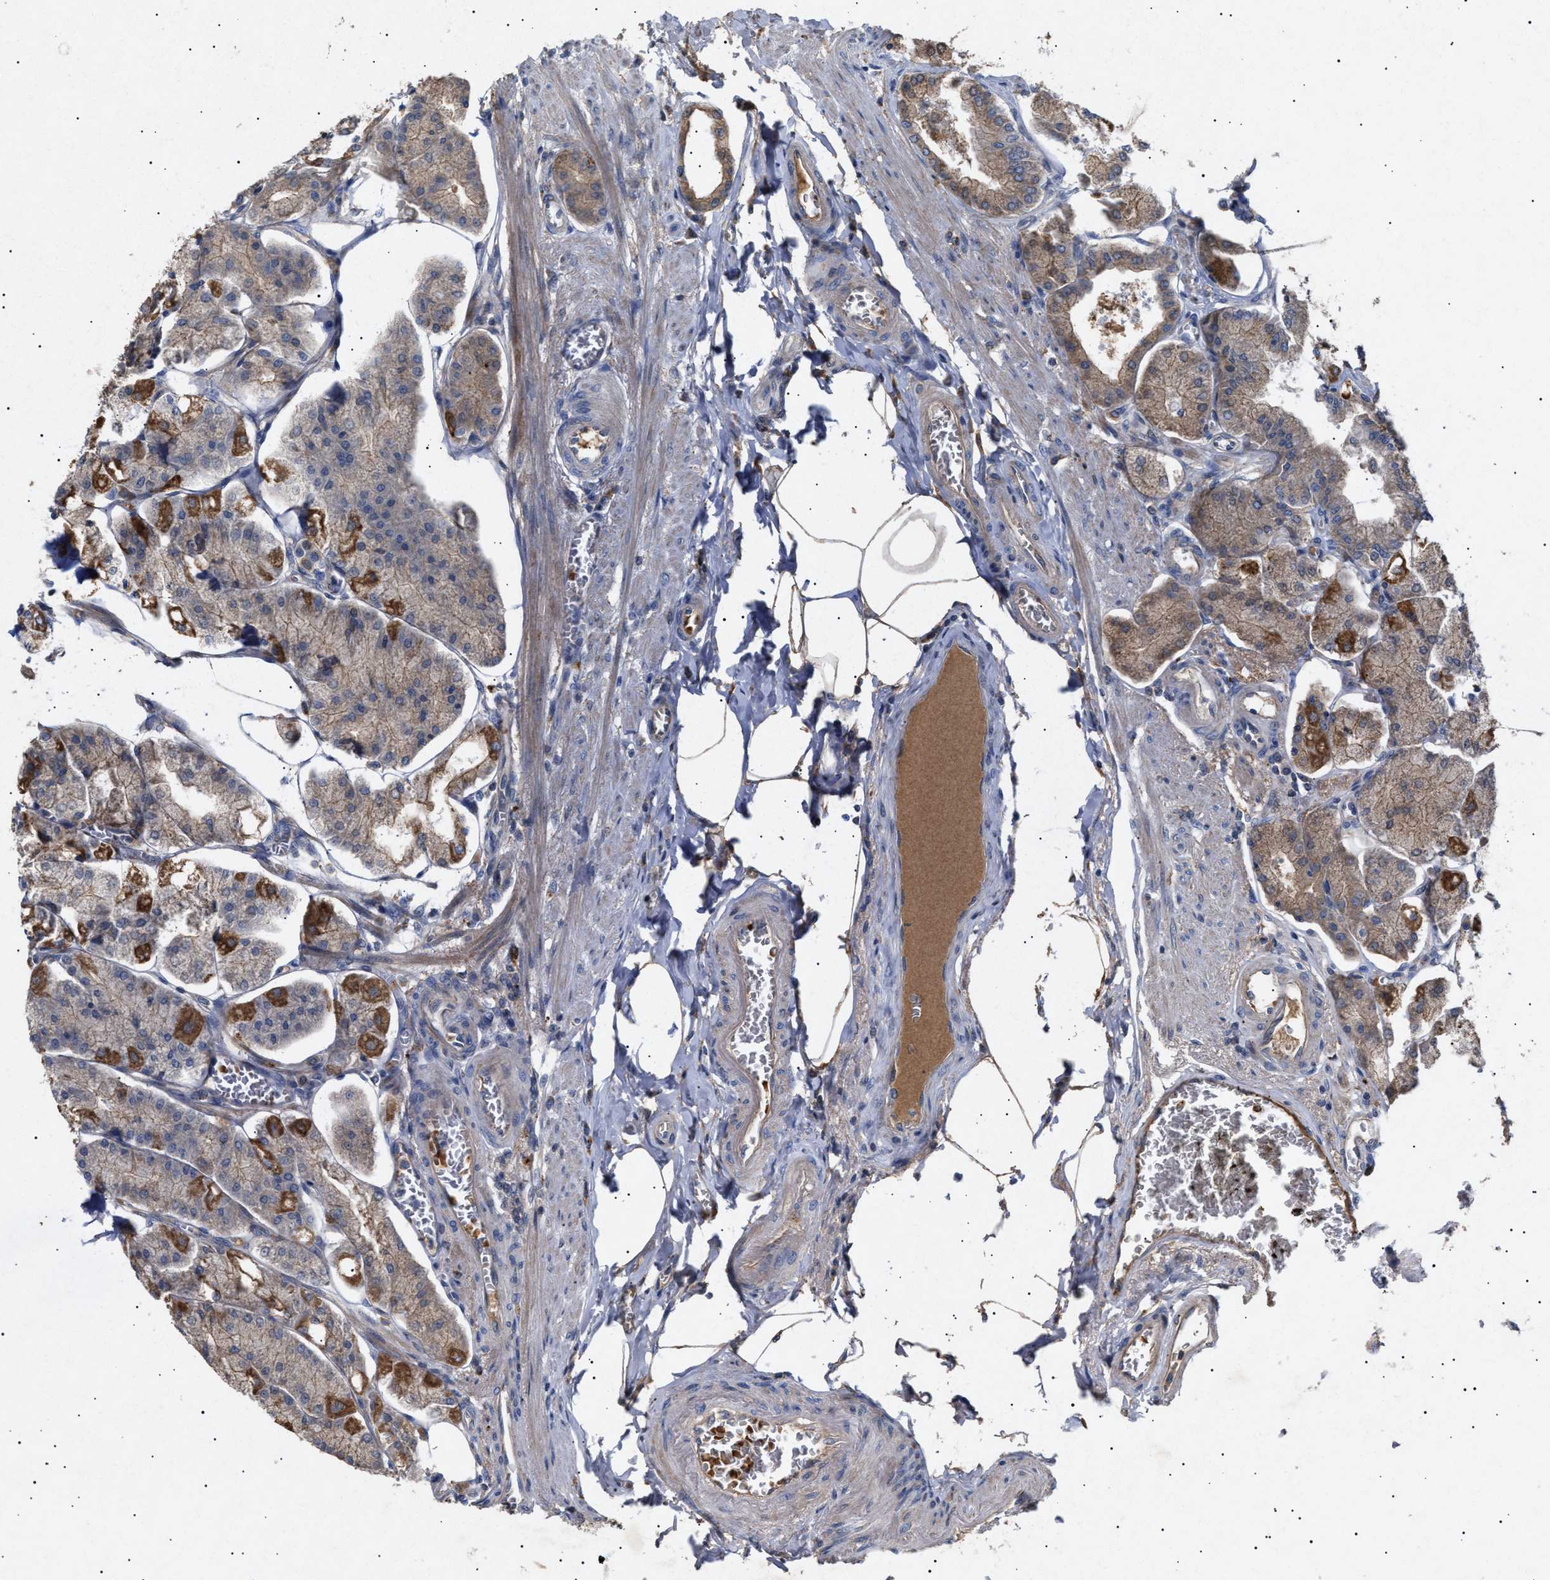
{"staining": {"intensity": "moderate", "quantity": "25%-75%", "location": "cytoplasmic/membranous"}, "tissue": "stomach", "cell_type": "Glandular cells", "image_type": "normal", "snomed": [{"axis": "morphology", "description": "Normal tissue, NOS"}, {"axis": "topography", "description": "Stomach, lower"}], "caption": "Immunohistochemical staining of benign stomach exhibits moderate cytoplasmic/membranous protein positivity in approximately 25%-75% of glandular cells.", "gene": "SIRT5", "patient": {"sex": "male", "age": 71}}